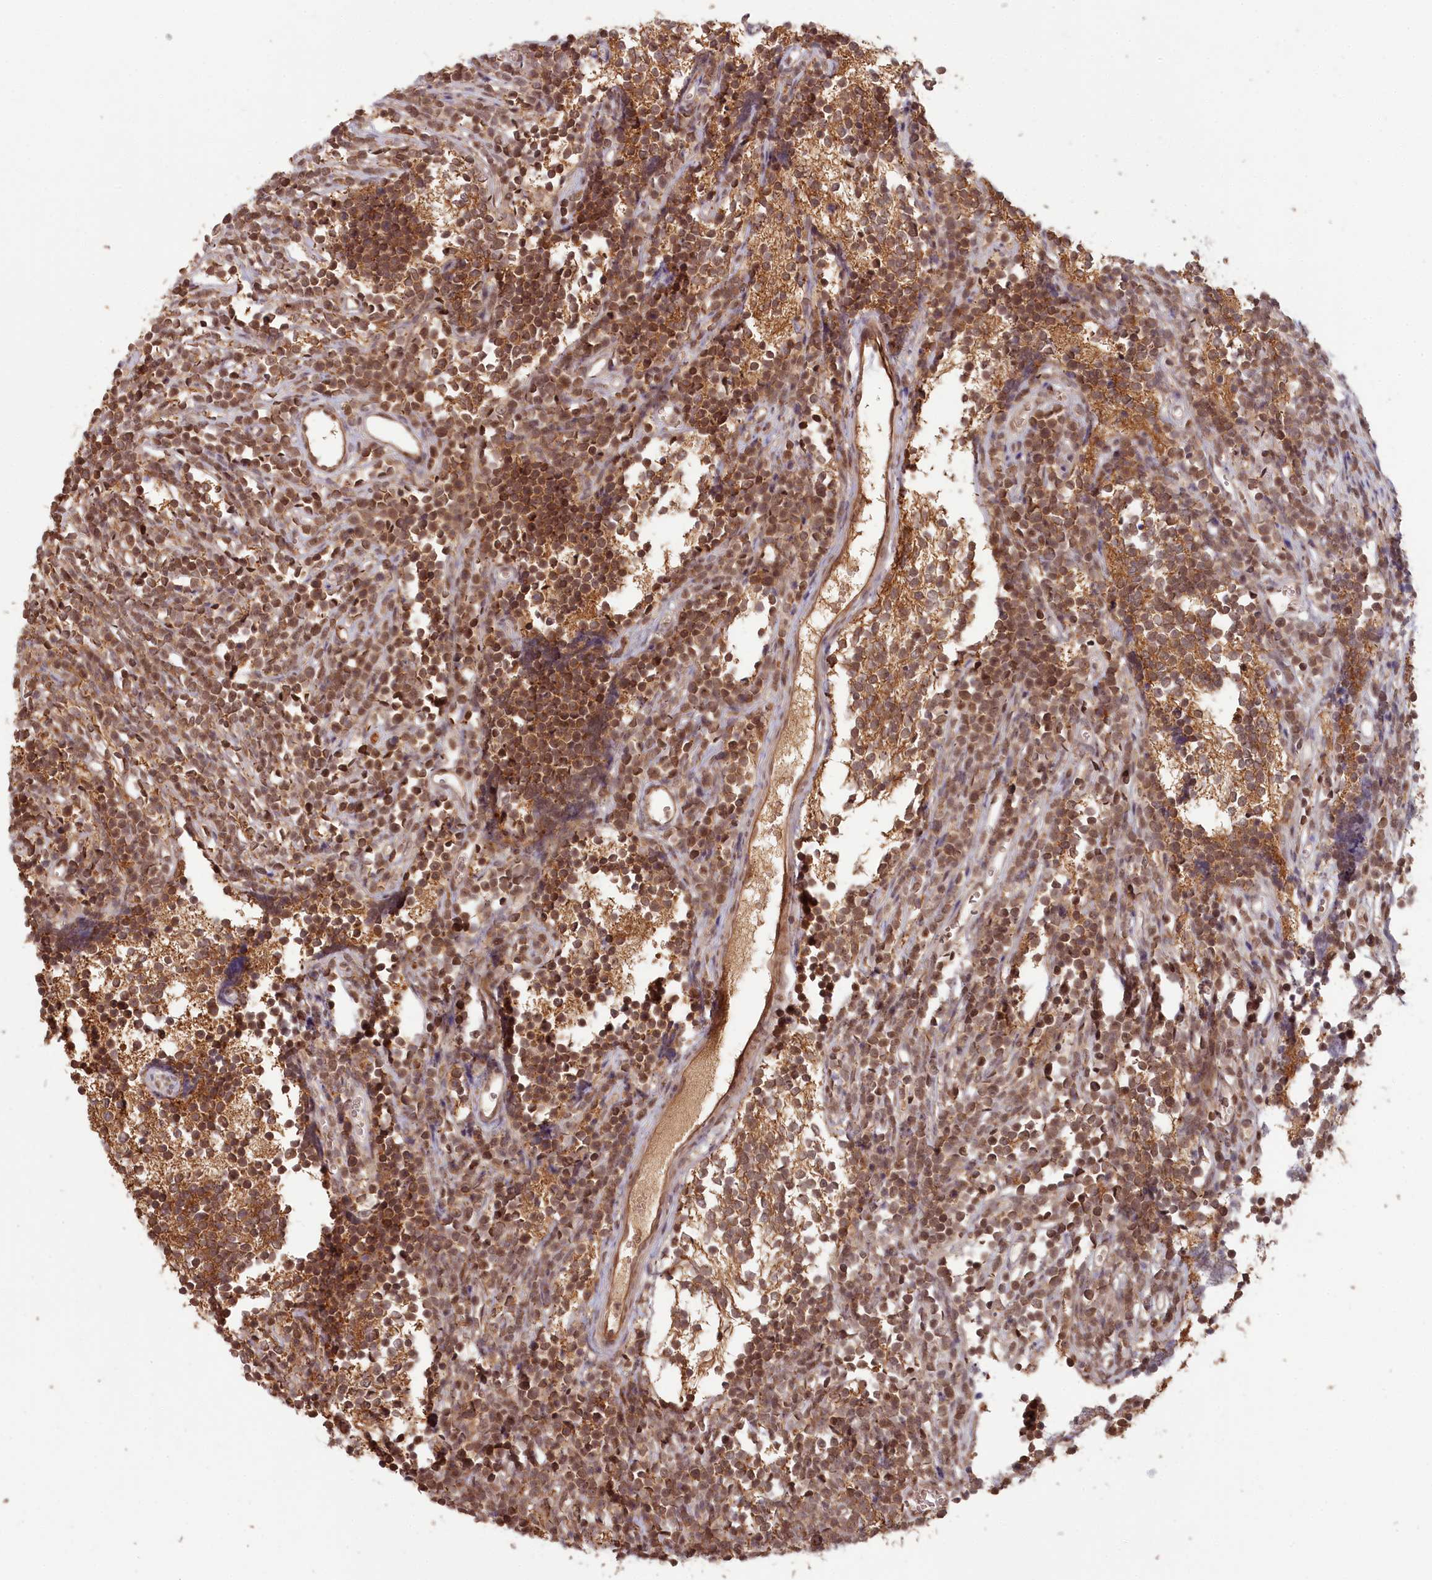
{"staining": {"intensity": "moderate", "quantity": ">75%", "location": "nuclear"}, "tissue": "glioma", "cell_type": "Tumor cells", "image_type": "cancer", "snomed": [{"axis": "morphology", "description": "Glioma, malignant, Low grade"}, {"axis": "topography", "description": "Brain"}], "caption": "Glioma was stained to show a protein in brown. There is medium levels of moderate nuclear positivity in about >75% of tumor cells.", "gene": "WAPL", "patient": {"sex": "female", "age": 1}}